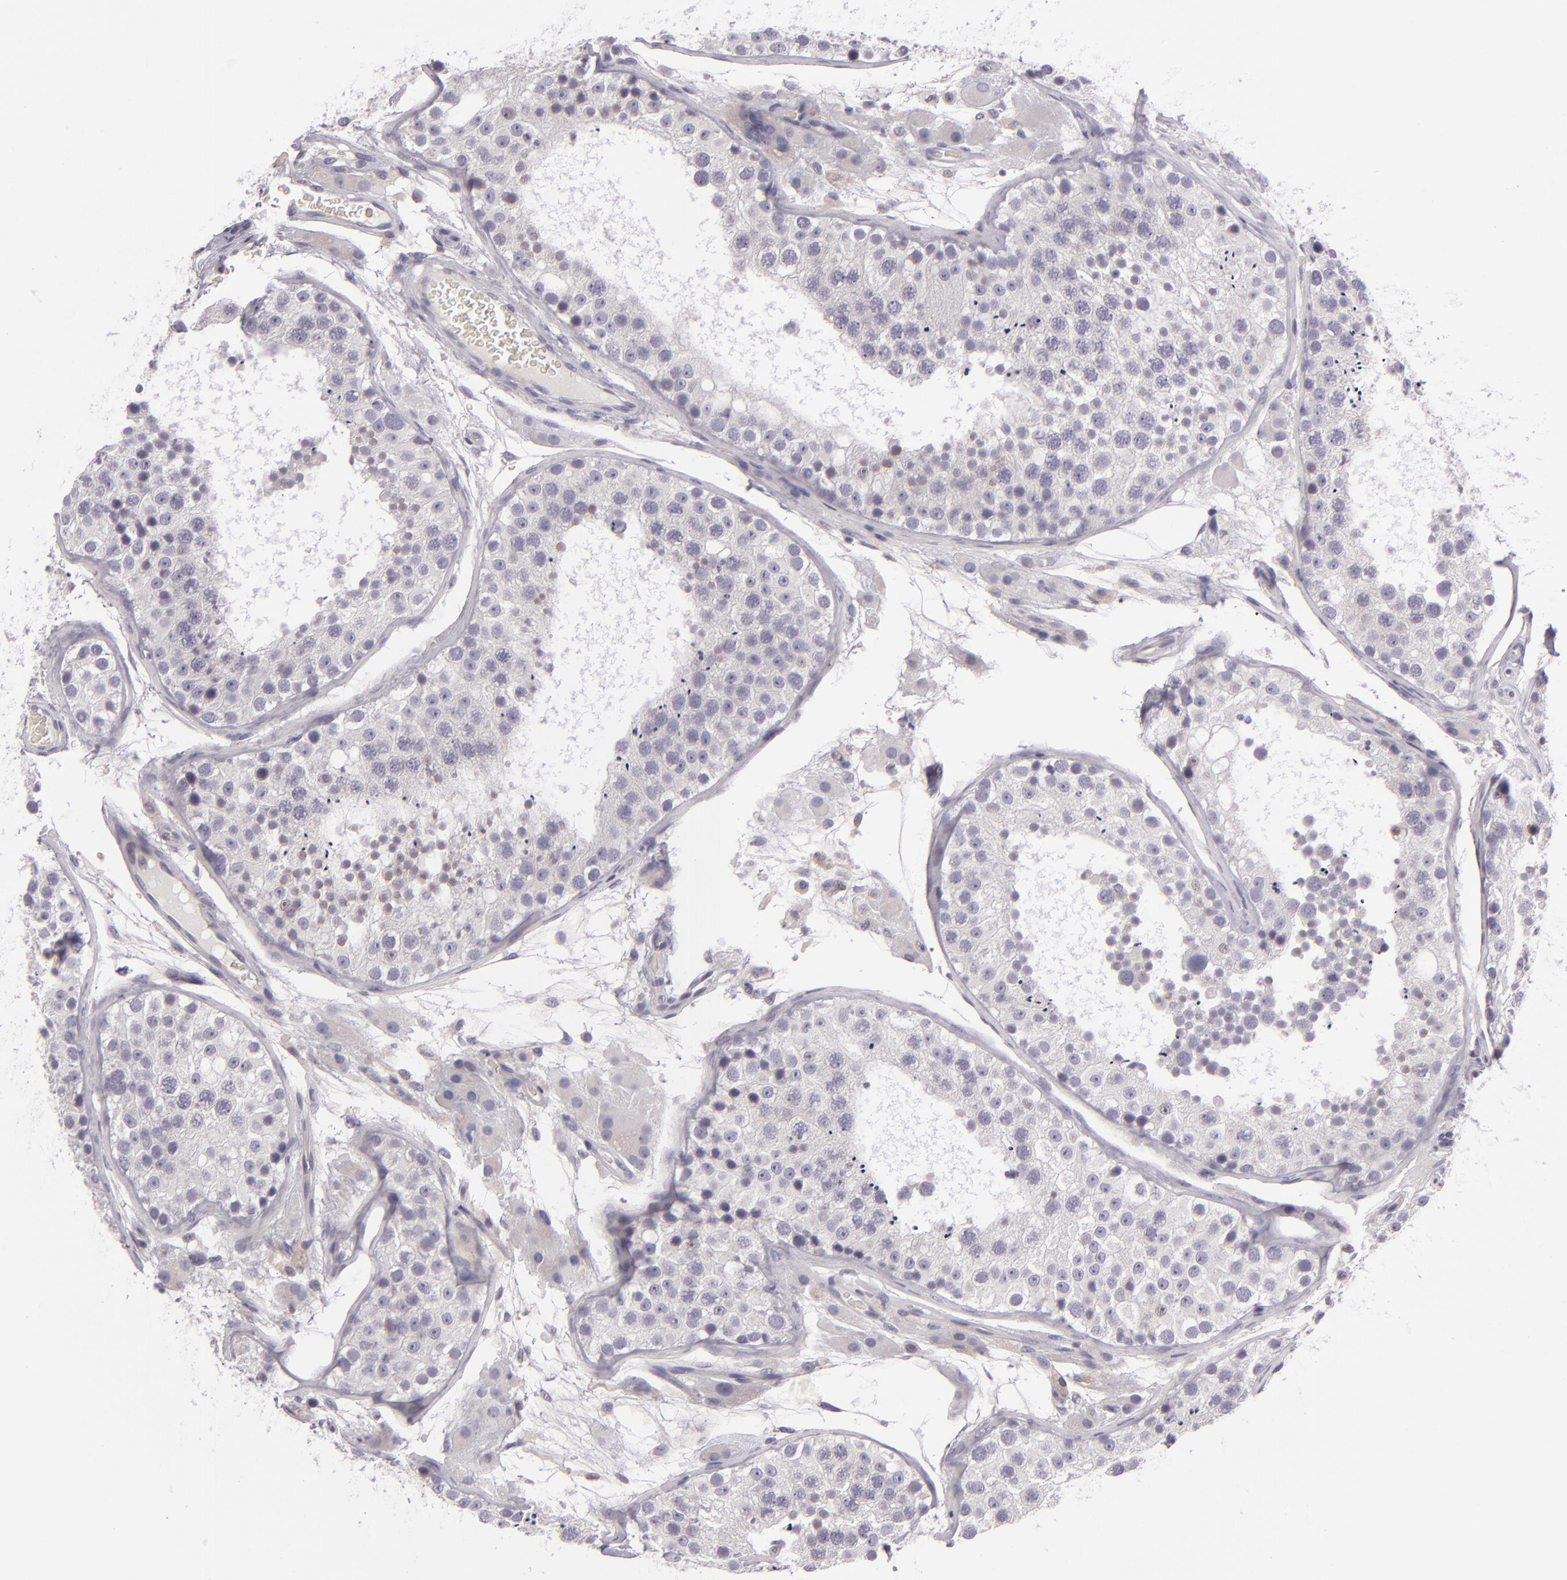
{"staining": {"intensity": "negative", "quantity": "none", "location": "none"}, "tissue": "testis", "cell_type": "Cells in seminiferous ducts", "image_type": "normal", "snomed": [{"axis": "morphology", "description": "Normal tissue, NOS"}, {"axis": "topography", "description": "Testis"}], "caption": "Immunohistochemistry (IHC) of normal human testis reveals no positivity in cells in seminiferous ducts.", "gene": "EGFL6", "patient": {"sex": "male", "age": 26}}